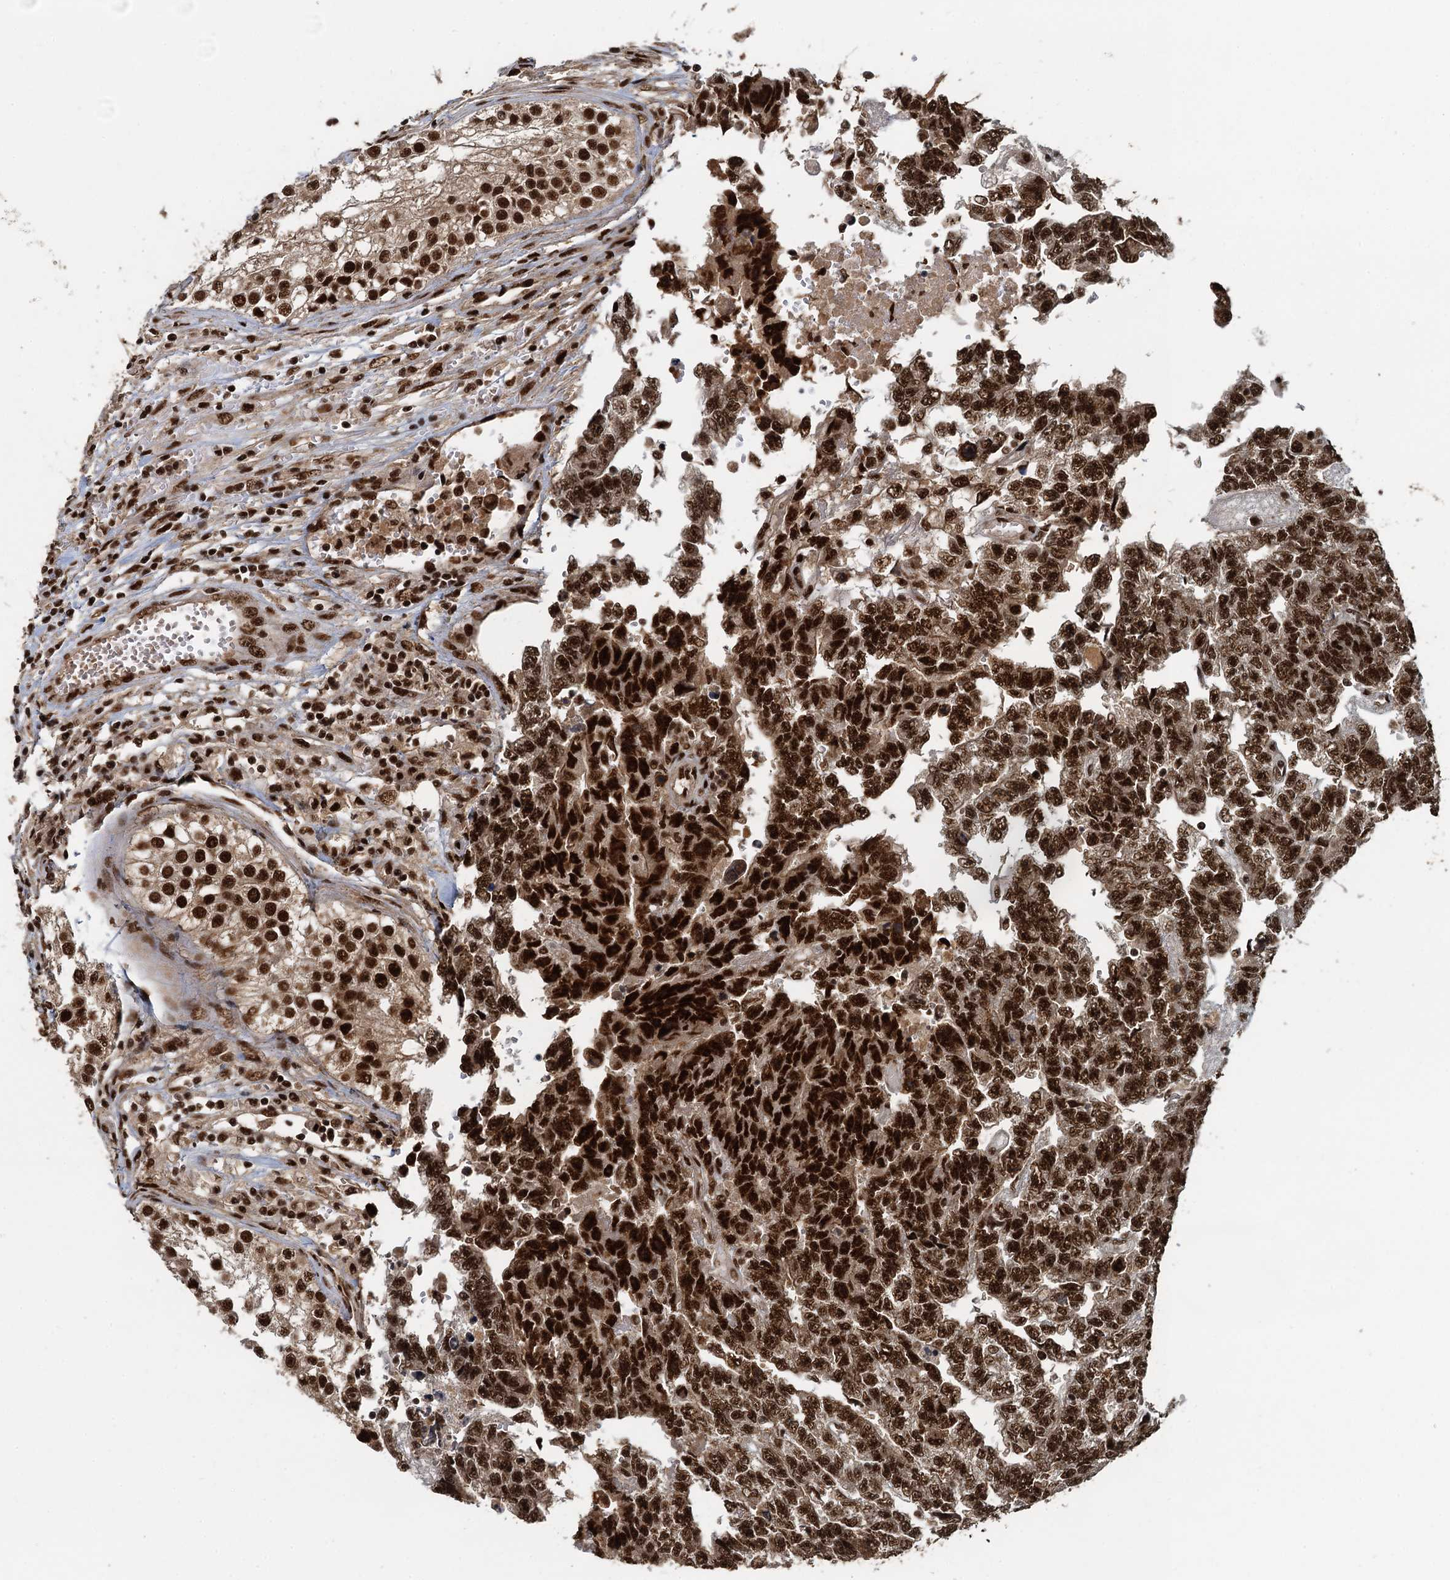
{"staining": {"intensity": "strong", "quantity": ">75%", "location": "nuclear"}, "tissue": "testis cancer", "cell_type": "Tumor cells", "image_type": "cancer", "snomed": [{"axis": "morphology", "description": "Carcinoma, Embryonal, NOS"}, {"axis": "topography", "description": "Testis"}], "caption": "IHC photomicrograph of neoplastic tissue: human testis cancer stained using immunohistochemistry (IHC) shows high levels of strong protein expression localized specifically in the nuclear of tumor cells, appearing as a nuclear brown color.", "gene": "ZC3H18", "patient": {"sex": "male", "age": 25}}